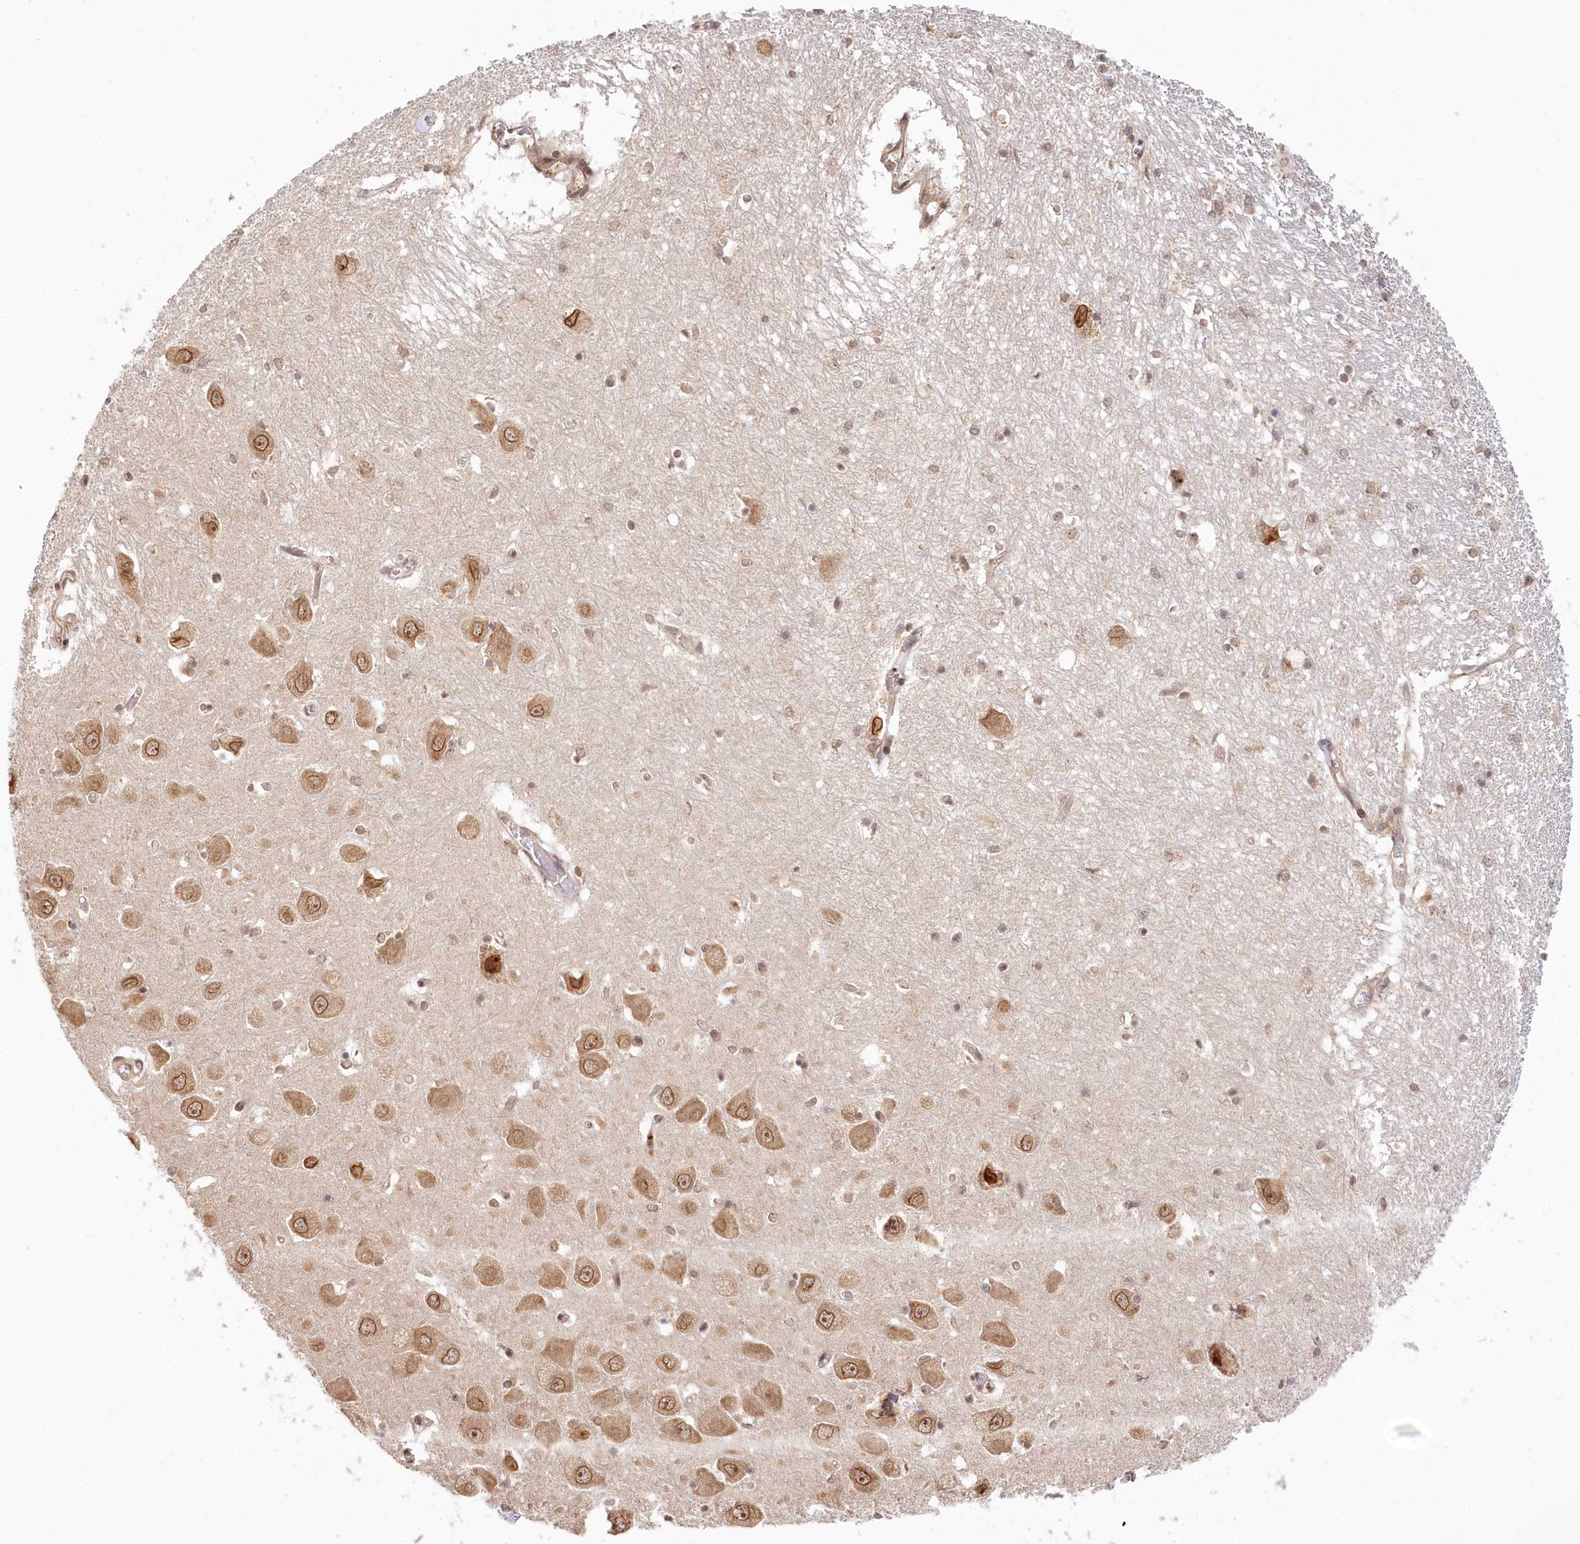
{"staining": {"intensity": "moderate", "quantity": "<25%", "location": "nuclear"}, "tissue": "hippocampus", "cell_type": "Glial cells", "image_type": "normal", "snomed": [{"axis": "morphology", "description": "Normal tissue, NOS"}, {"axis": "topography", "description": "Hippocampus"}], "caption": "Brown immunohistochemical staining in benign hippocampus demonstrates moderate nuclear expression in approximately <25% of glial cells. (DAB IHC with brightfield microscopy, high magnification).", "gene": "CEP70", "patient": {"sex": "male", "age": 70}}